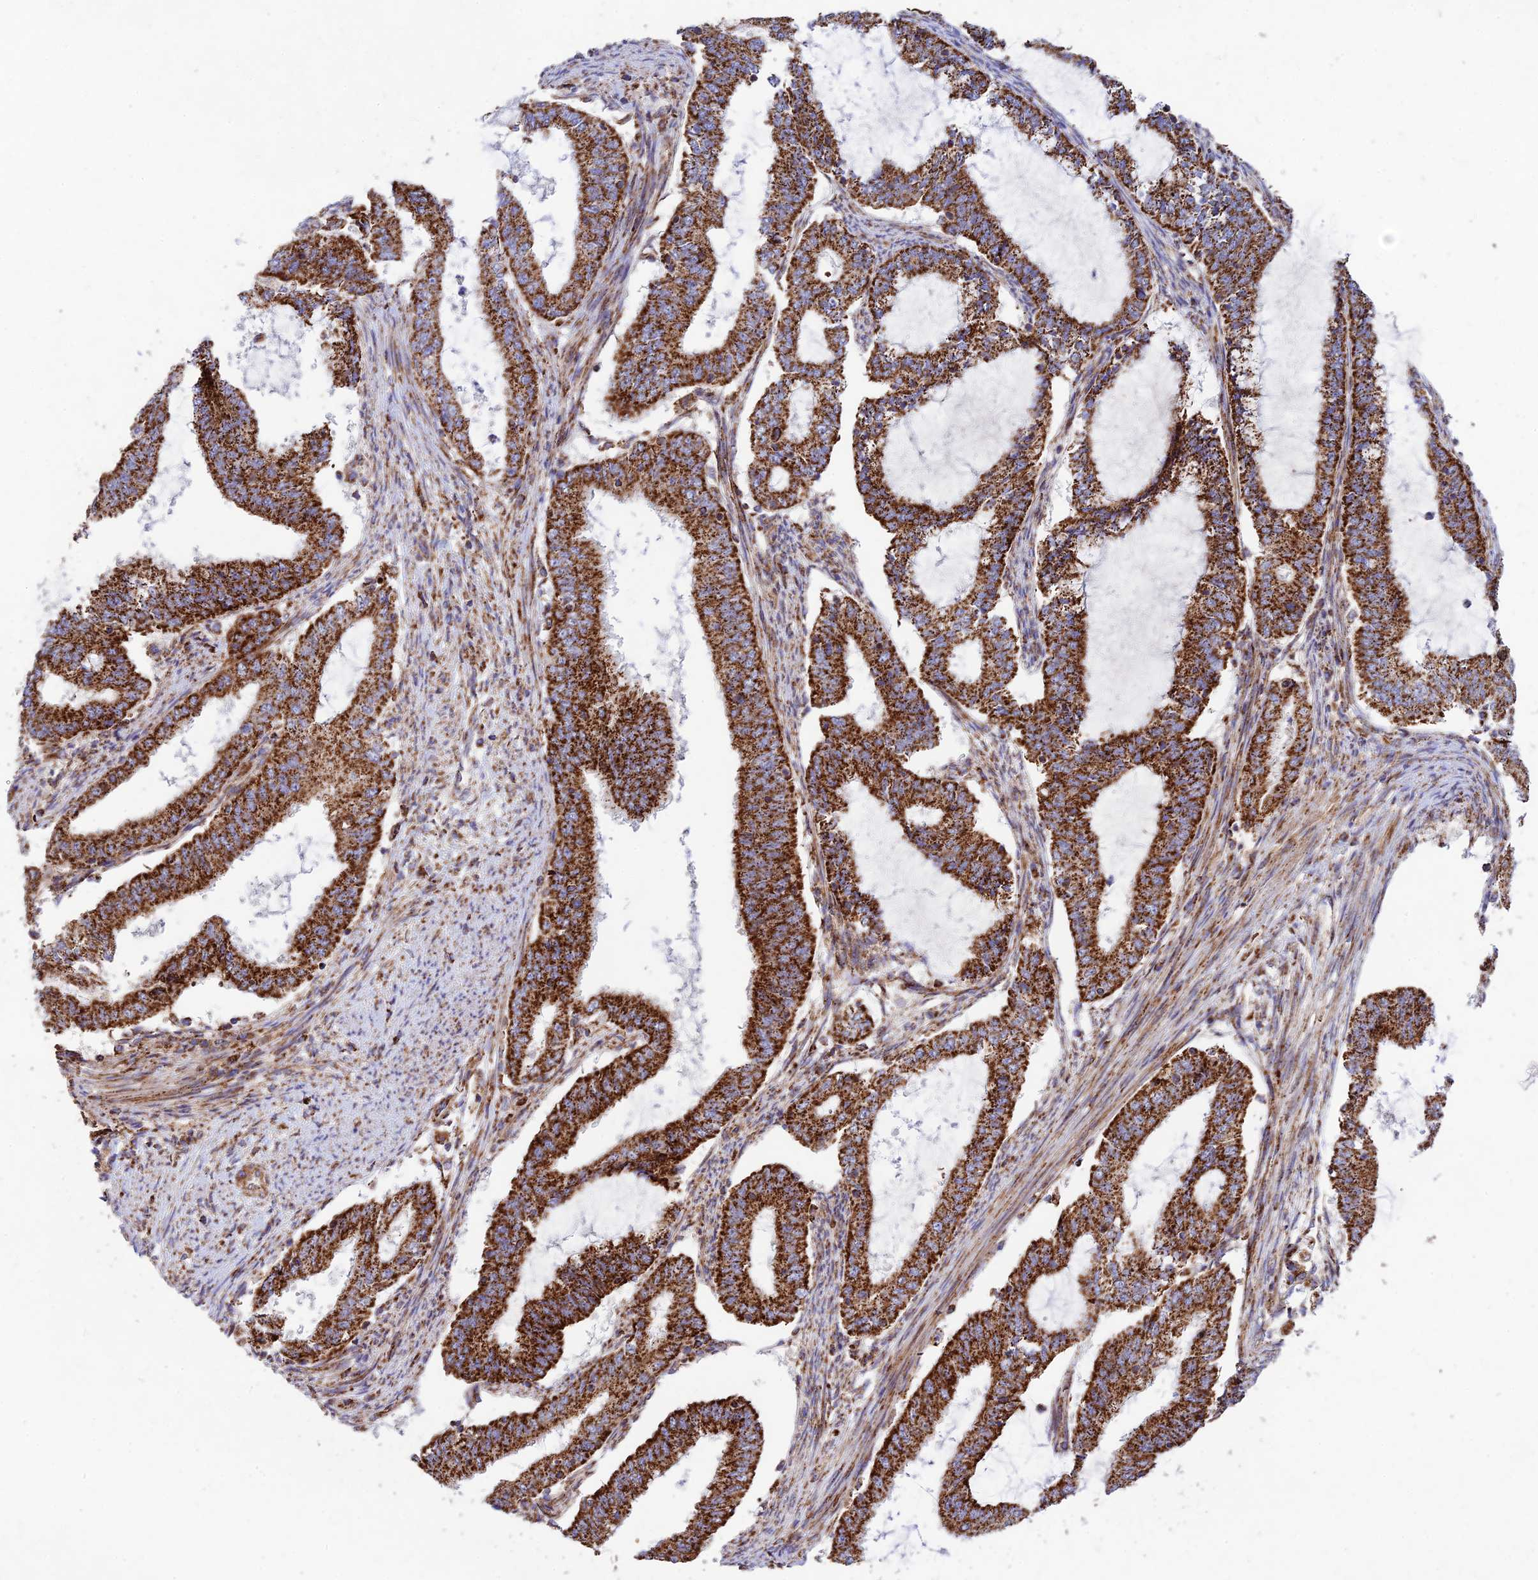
{"staining": {"intensity": "strong", "quantity": ">75%", "location": "cytoplasmic/membranous"}, "tissue": "endometrial cancer", "cell_type": "Tumor cells", "image_type": "cancer", "snomed": [{"axis": "morphology", "description": "Adenocarcinoma, NOS"}, {"axis": "topography", "description": "Endometrium"}], "caption": "A histopathology image of human endometrial cancer stained for a protein shows strong cytoplasmic/membranous brown staining in tumor cells.", "gene": "KHDC3L", "patient": {"sex": "female", "age": 51}}